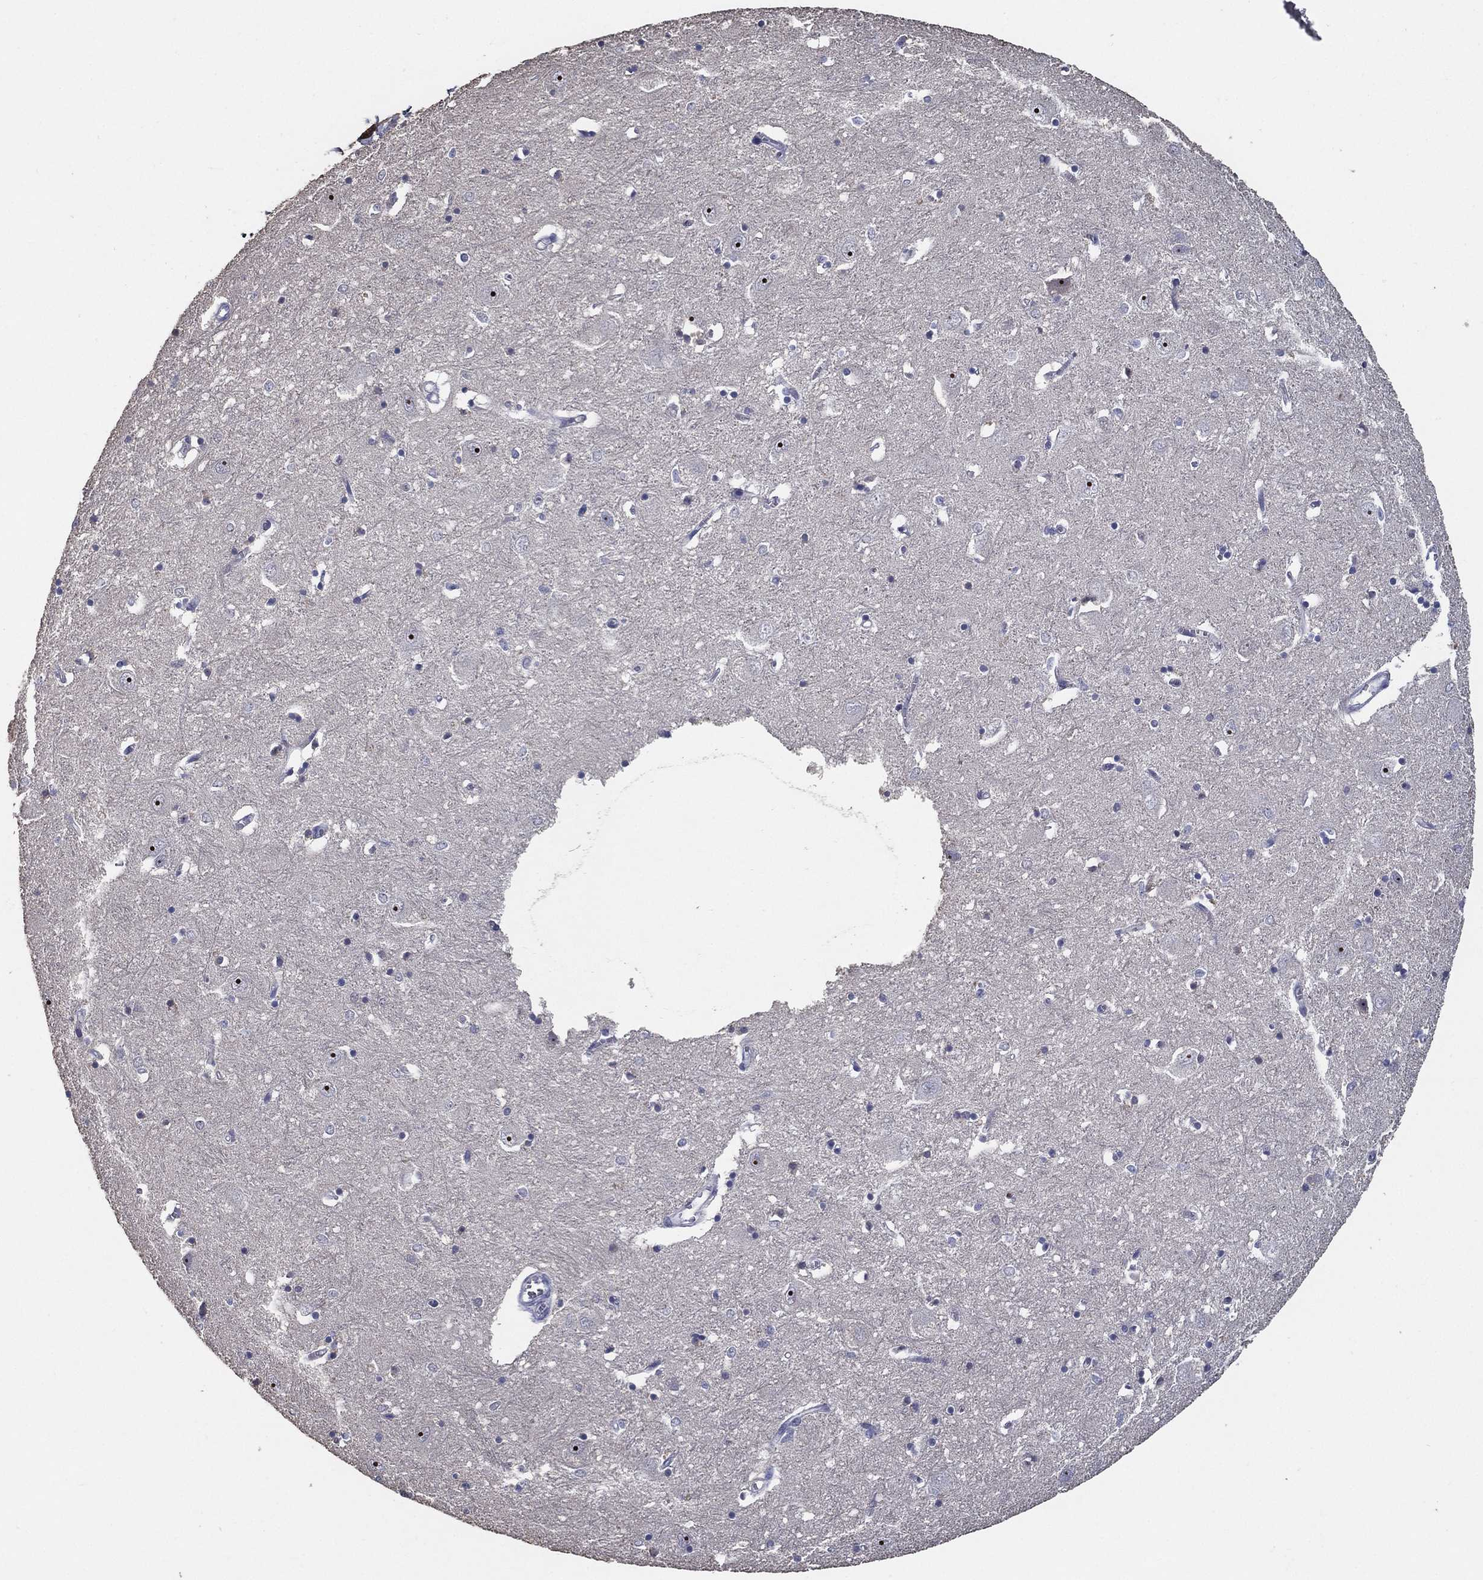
{"staining": {"intensity": "negative", "quantity": "none", "location": "none"}, "tissue": "caudate", "cell_type": "Glial cells", "image_type": "normal", "snomed": [{"axis": "morphology", "description": "Normal tissue, NOS"}, {"axis": "topography", "description": "Lateral ventricle wall"}], "caption": "High magnification brightfield microscopy of normal caudate stained with DAB (brown) and counterstained with hematoxylin (blue): glial cells show no significant staining. (Brightfield microscopy of DAB (3,3'-diaminobenzidine) immunohistochemistry (IHC) at high magnification).", "gene": "EFNA1", "patient": {"sex": "male", "age": 54}}